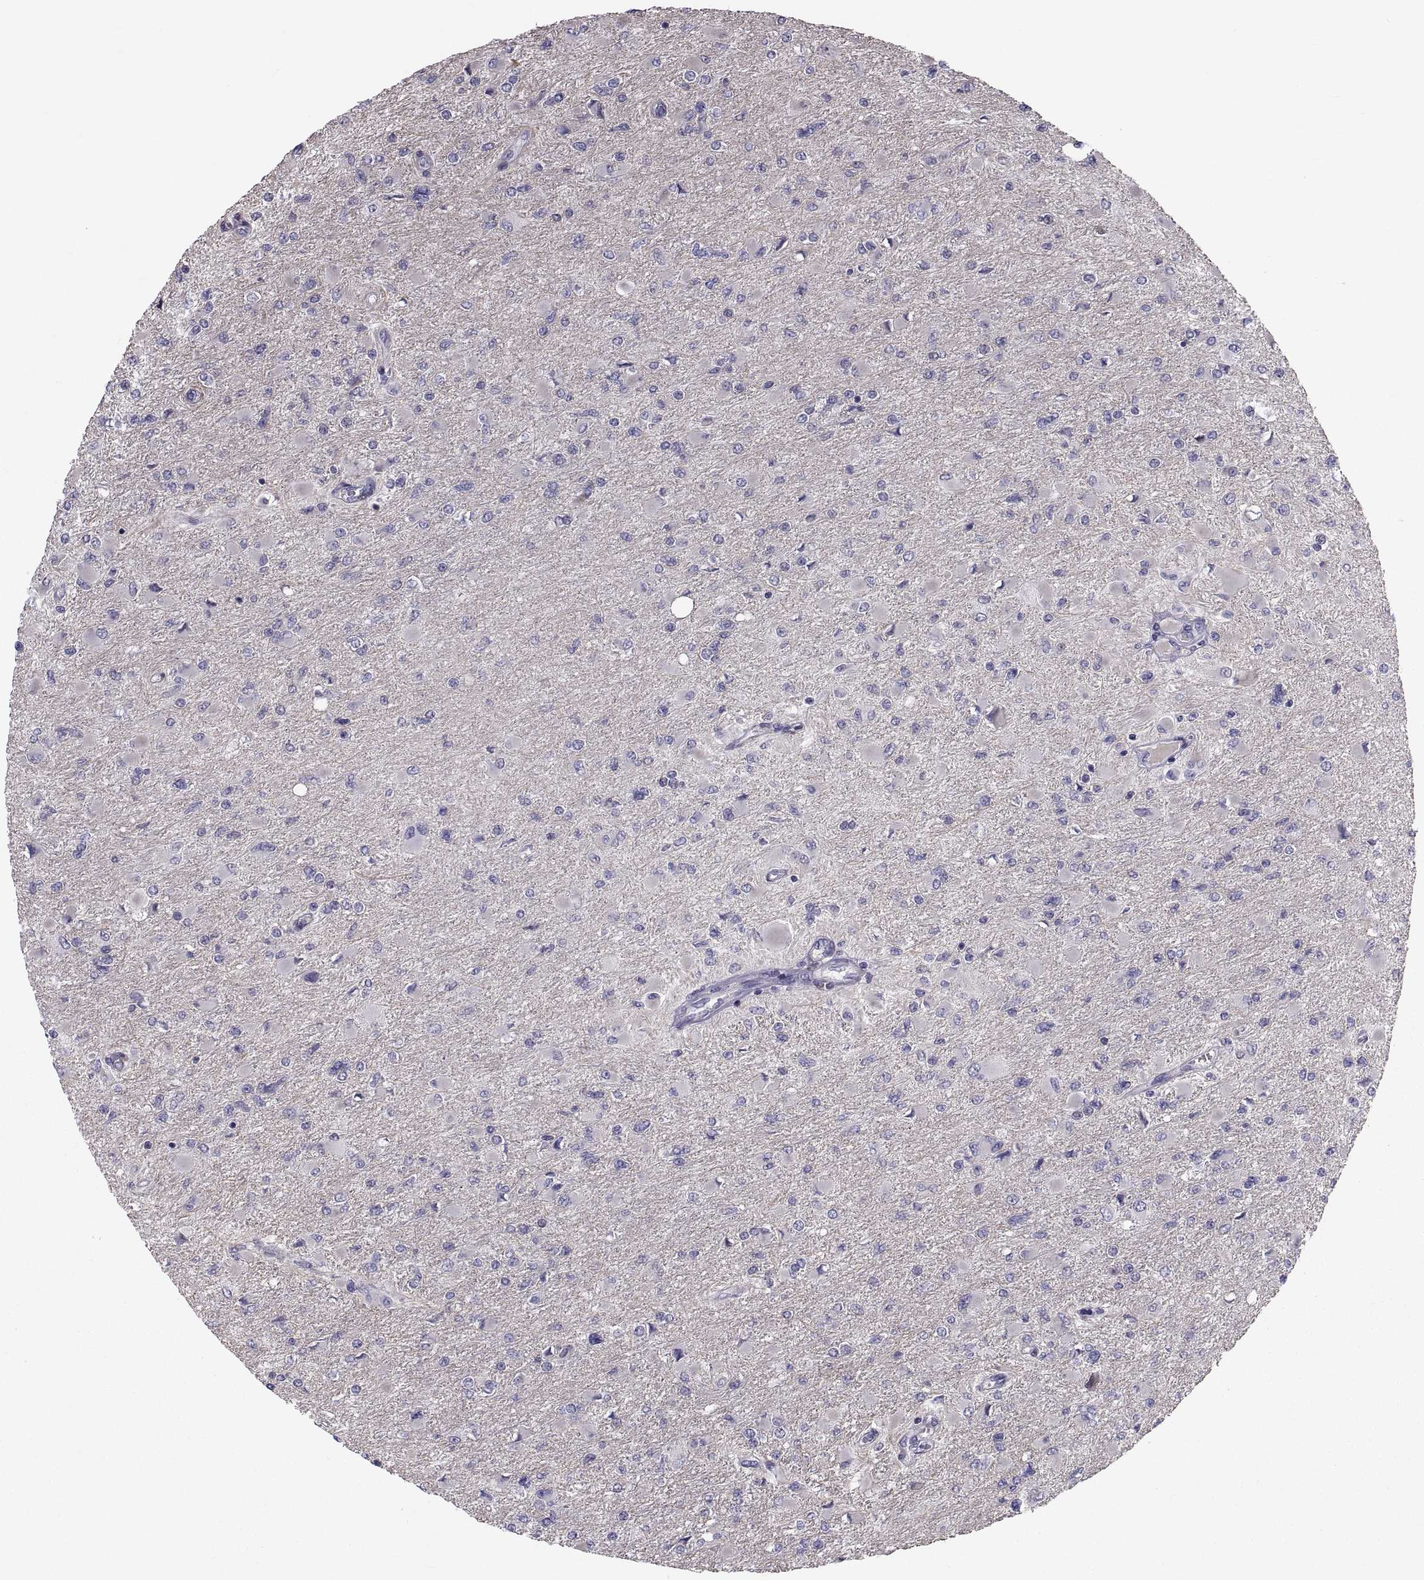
{"staining": {"intensity": "negative", "quantity": "none", "location": "none"}, "tissue": "glioma", "cell_type": "Tumor cells", "image_type": "cancer", "snomed": [{"axis": "morphology", "description": "Glioma, malignant, High grade"}, {"axis": "topography", "description": "Cerebral cortex"}], "caption": "A micrograph of human malignant glioma (high-grade) is negative for staining in tumor cells. The staining was performed using DAB to visualize the protein expression in brown, while the nuclei were stained in blue with hematoxylin (Magnification: 20x).", "gene": "ANO1", "patient": {"sex": "female", "age": 36}}